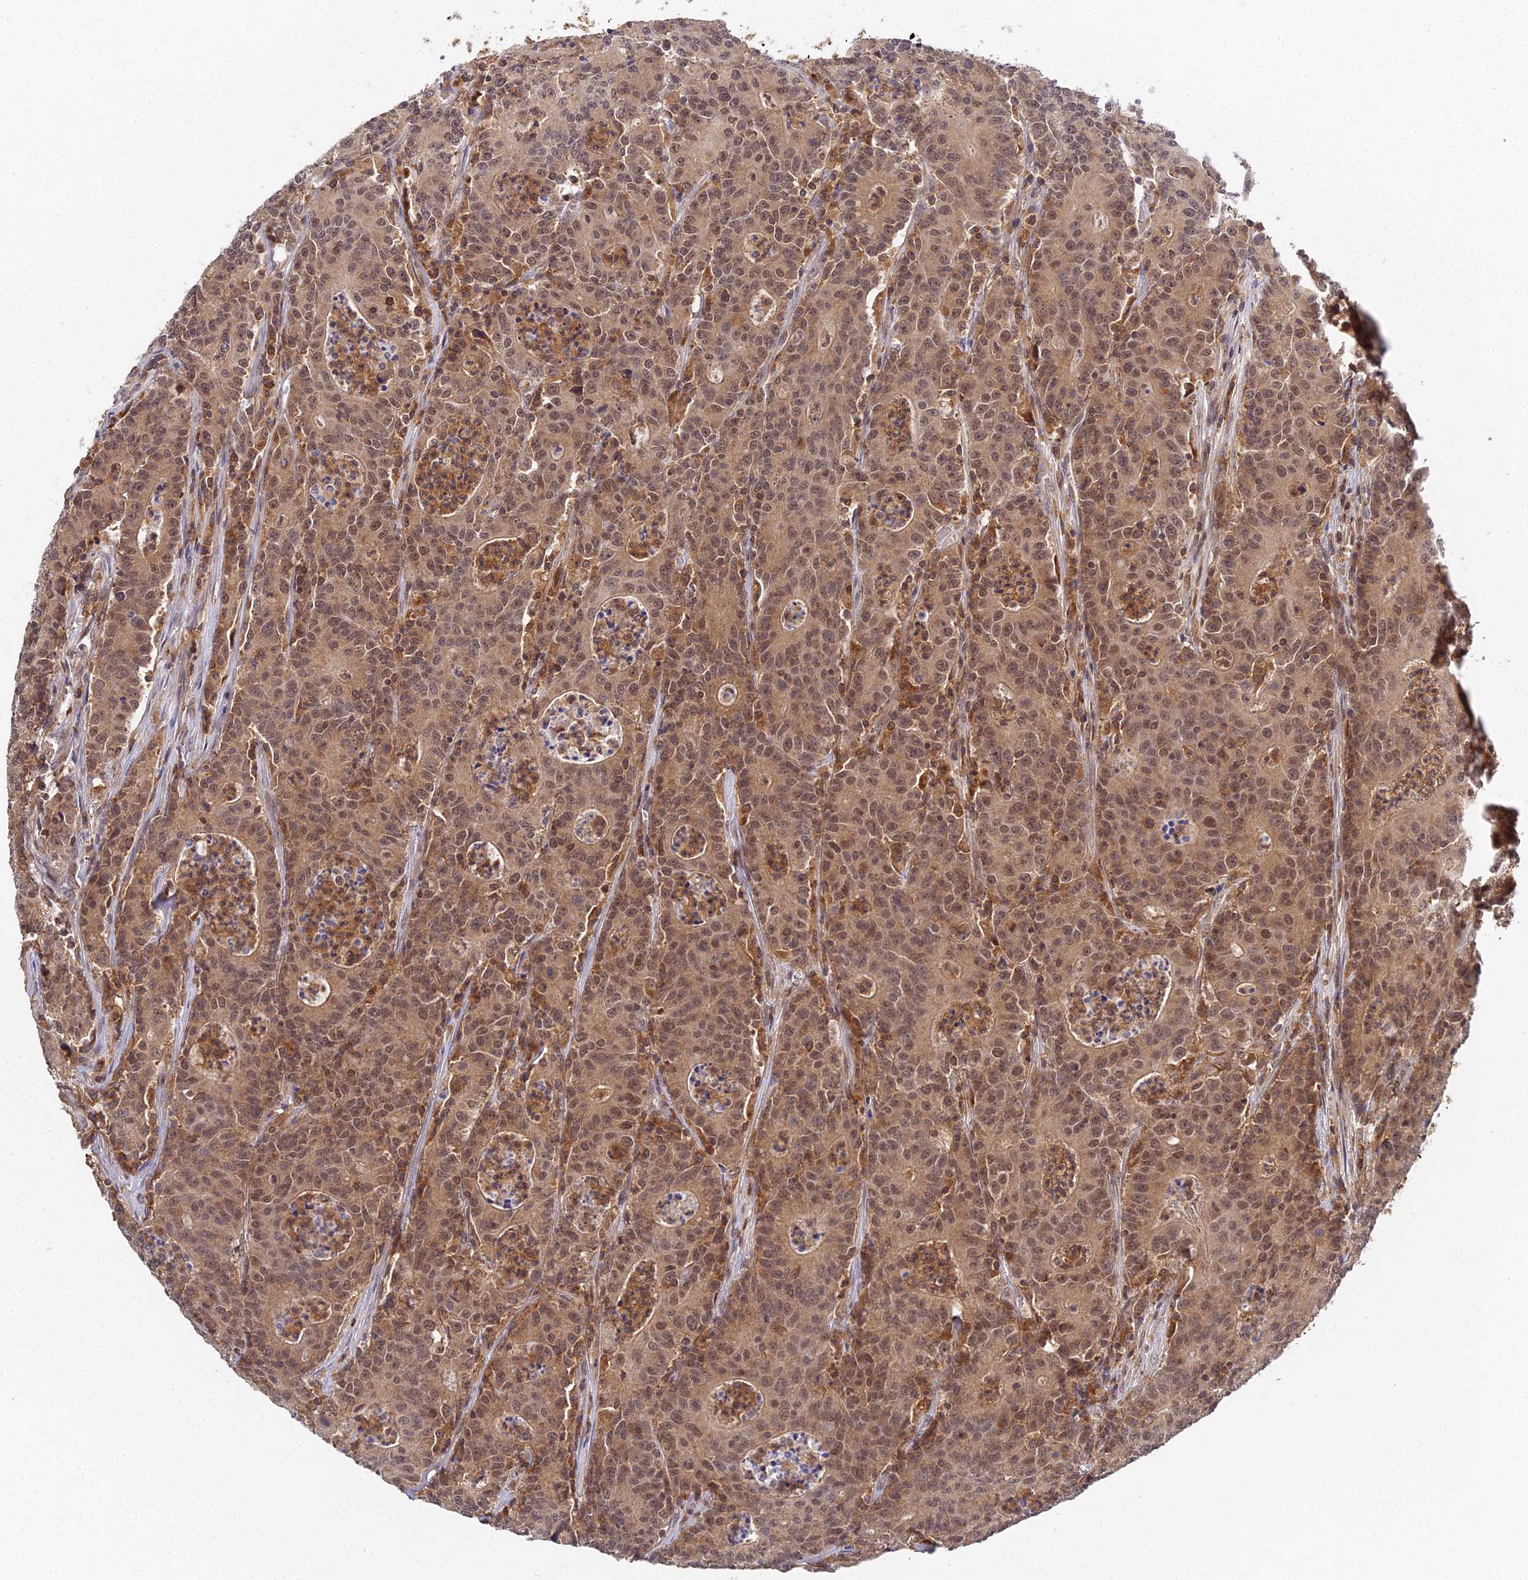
{"staining": {"intensity": "moderate", "quantity": ">75%", "location": "cytoplasmic/membranous,nuclear"}, "tissue": "colorectal cancer", "cell_type": "Tumor cells", "image_type": "cancer", "snomed": [{"axis": "morphology", "description": "Adenocarcinoma, NOS"}, {"axis": "topography", "description": "Colon"}], "caption": "Immunohistochemical staining of adenocarcinoma (colorectal) displays medium levels of moderate cytoplasmic/membranous and nuclear staining in about >75% of tumor cells.", "gene": "TPRX1", "patient": {"sex": "male", "age": 83}}